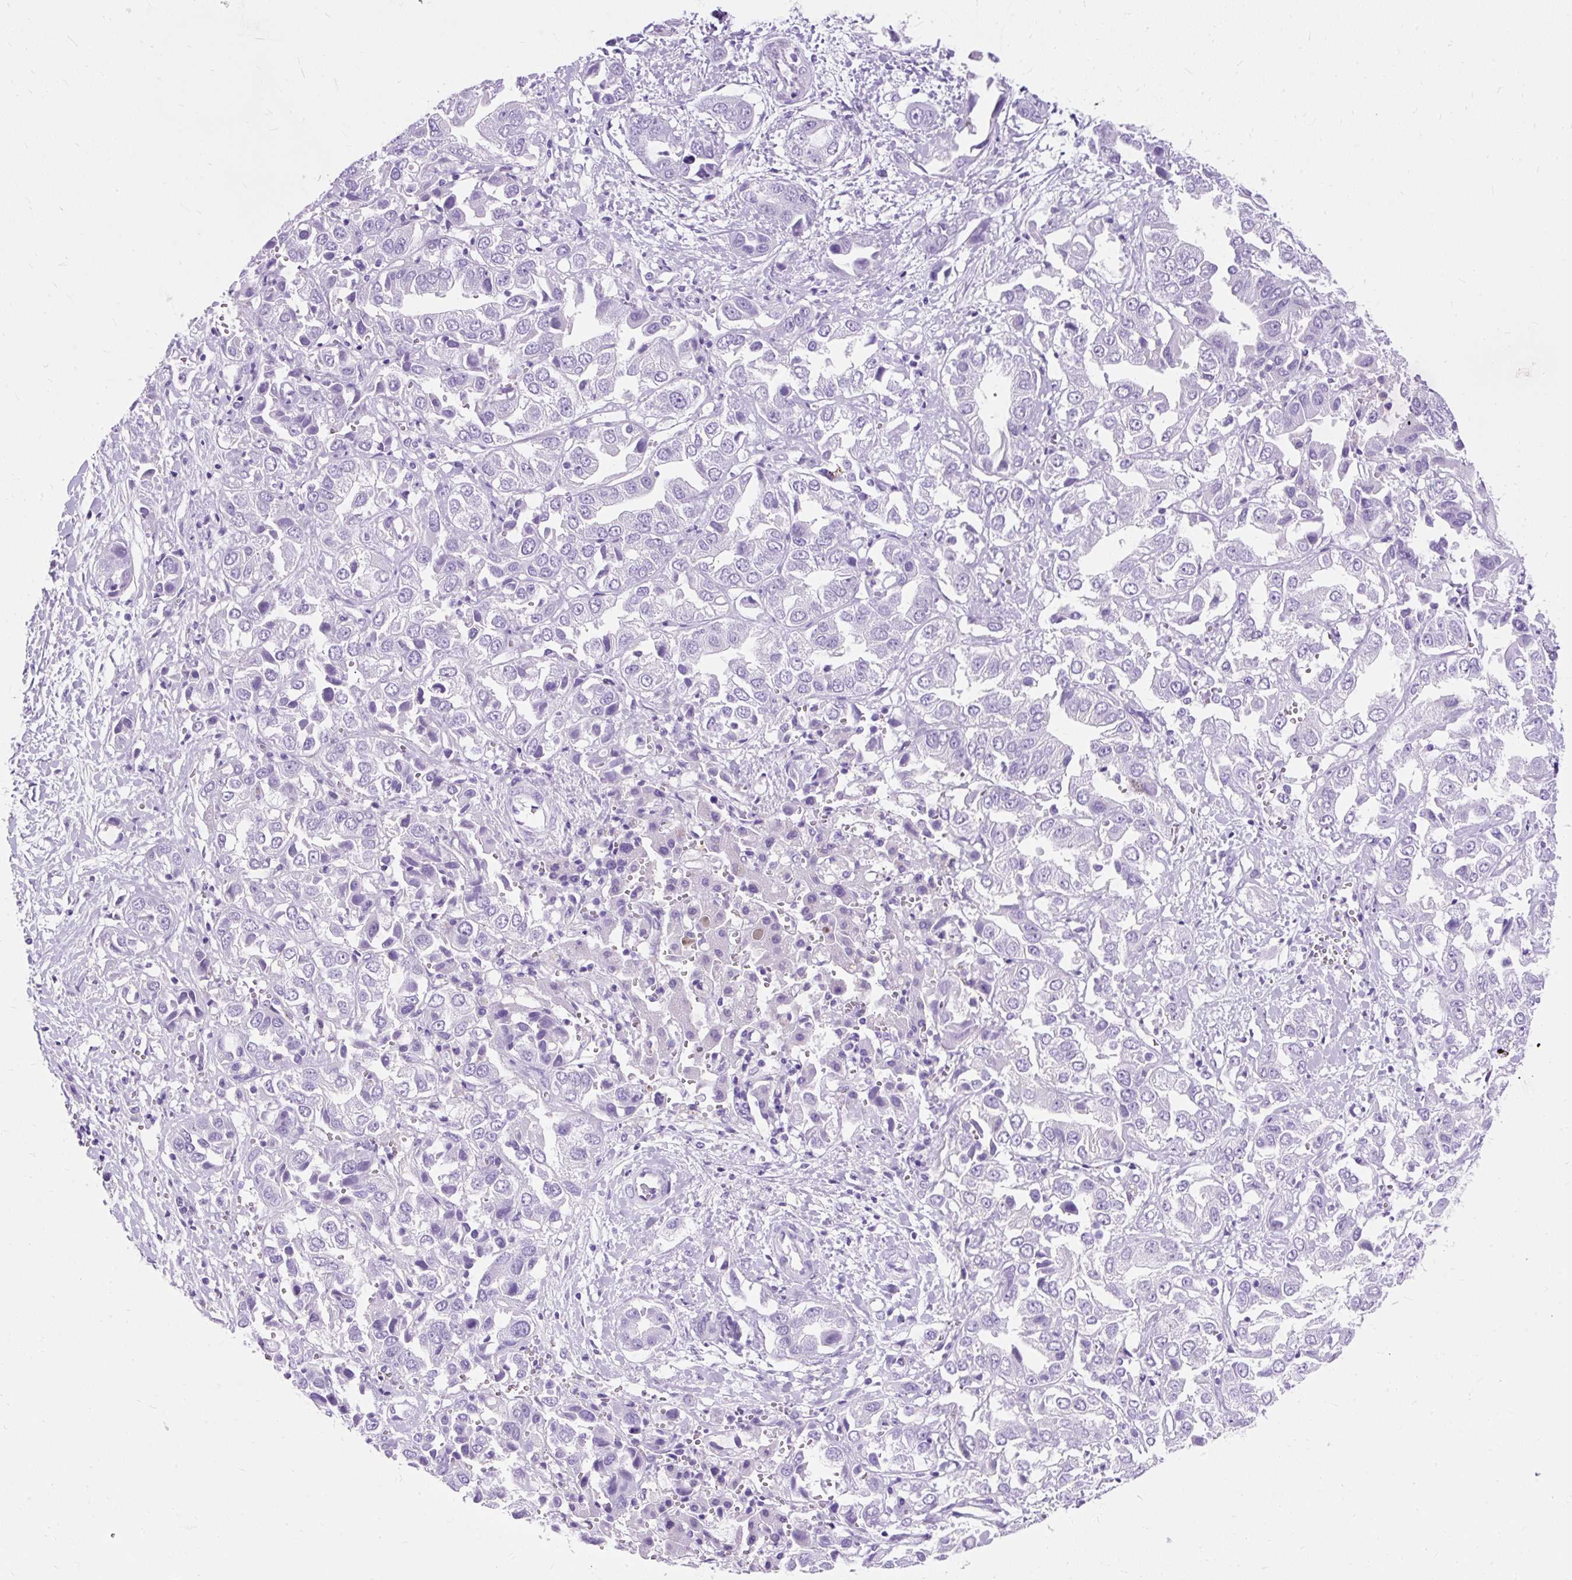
{"staining": {"intensity": "negative", "quantity": "none", "location": "none"}, "tissue": "liver cancer", "cell_type": "Tumor cells", "image_type": "cancer", "snomed": [{"axis": "morphology", "description": "Cholangiocarcinoma"}, {"axis": "topography", "description": "Liver"}], "caption": "Tumor cells show no significant protein positivity in liver cancer (cholangiocarcinoma).", "gene": "PVALB", "patient": {"sex": "female", "age": 52}}